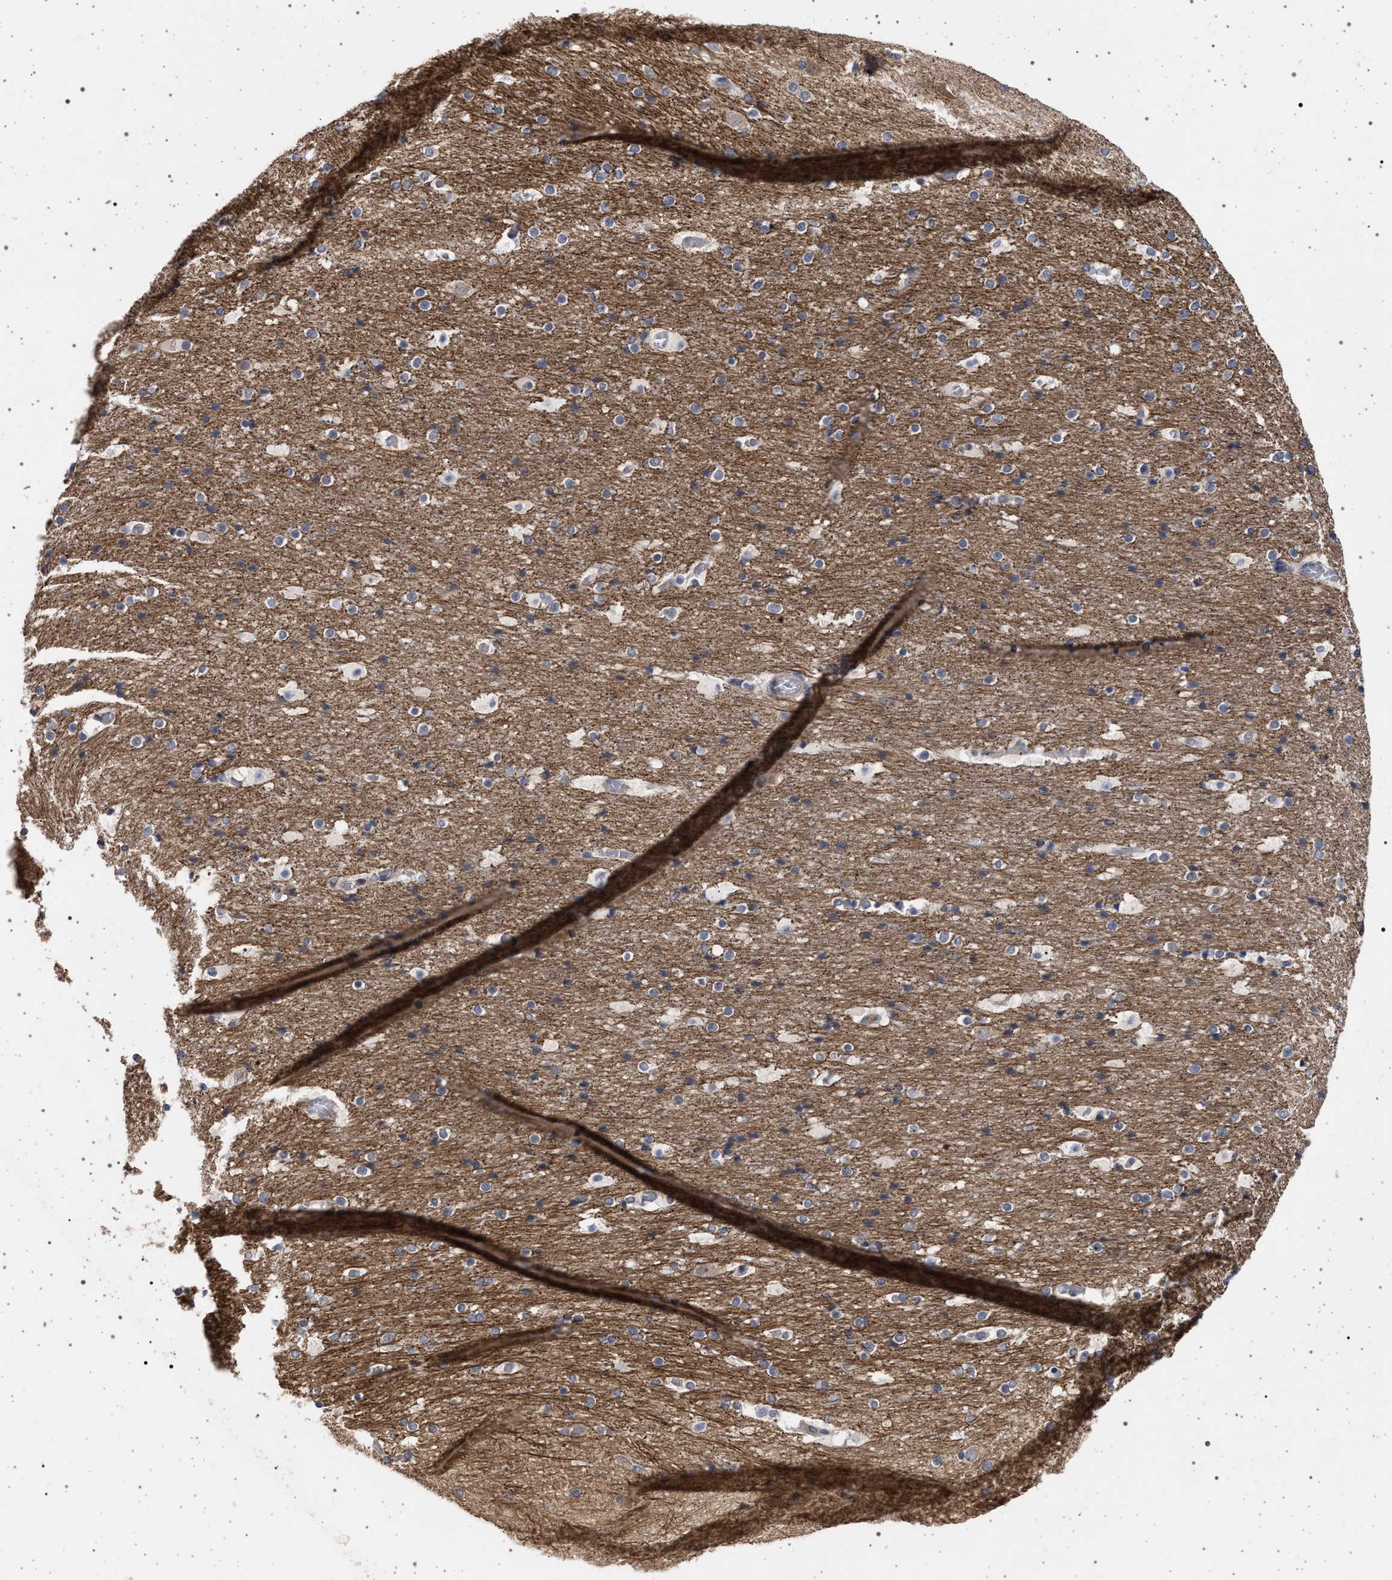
{"staining": {"intensity": "negative", "quantity": "none", "location": "none"}, "tissue": "cerebral cortex", "cell_type": "Endothelial cells", "image_type": "normal", "snomed": [{"axis": "morphology", "description": "Normal tissue, NOS"}, {"axis": "topography", "description": "Cerebral cortex"}], "caption": "Endothelial cells are negative for brown protein staining in unremarkable cerebral cortex. (DAB IHC with hematoxylin counter stain).", "gene": "RBM48", "patient": {"sex": "male", "age": 57}}